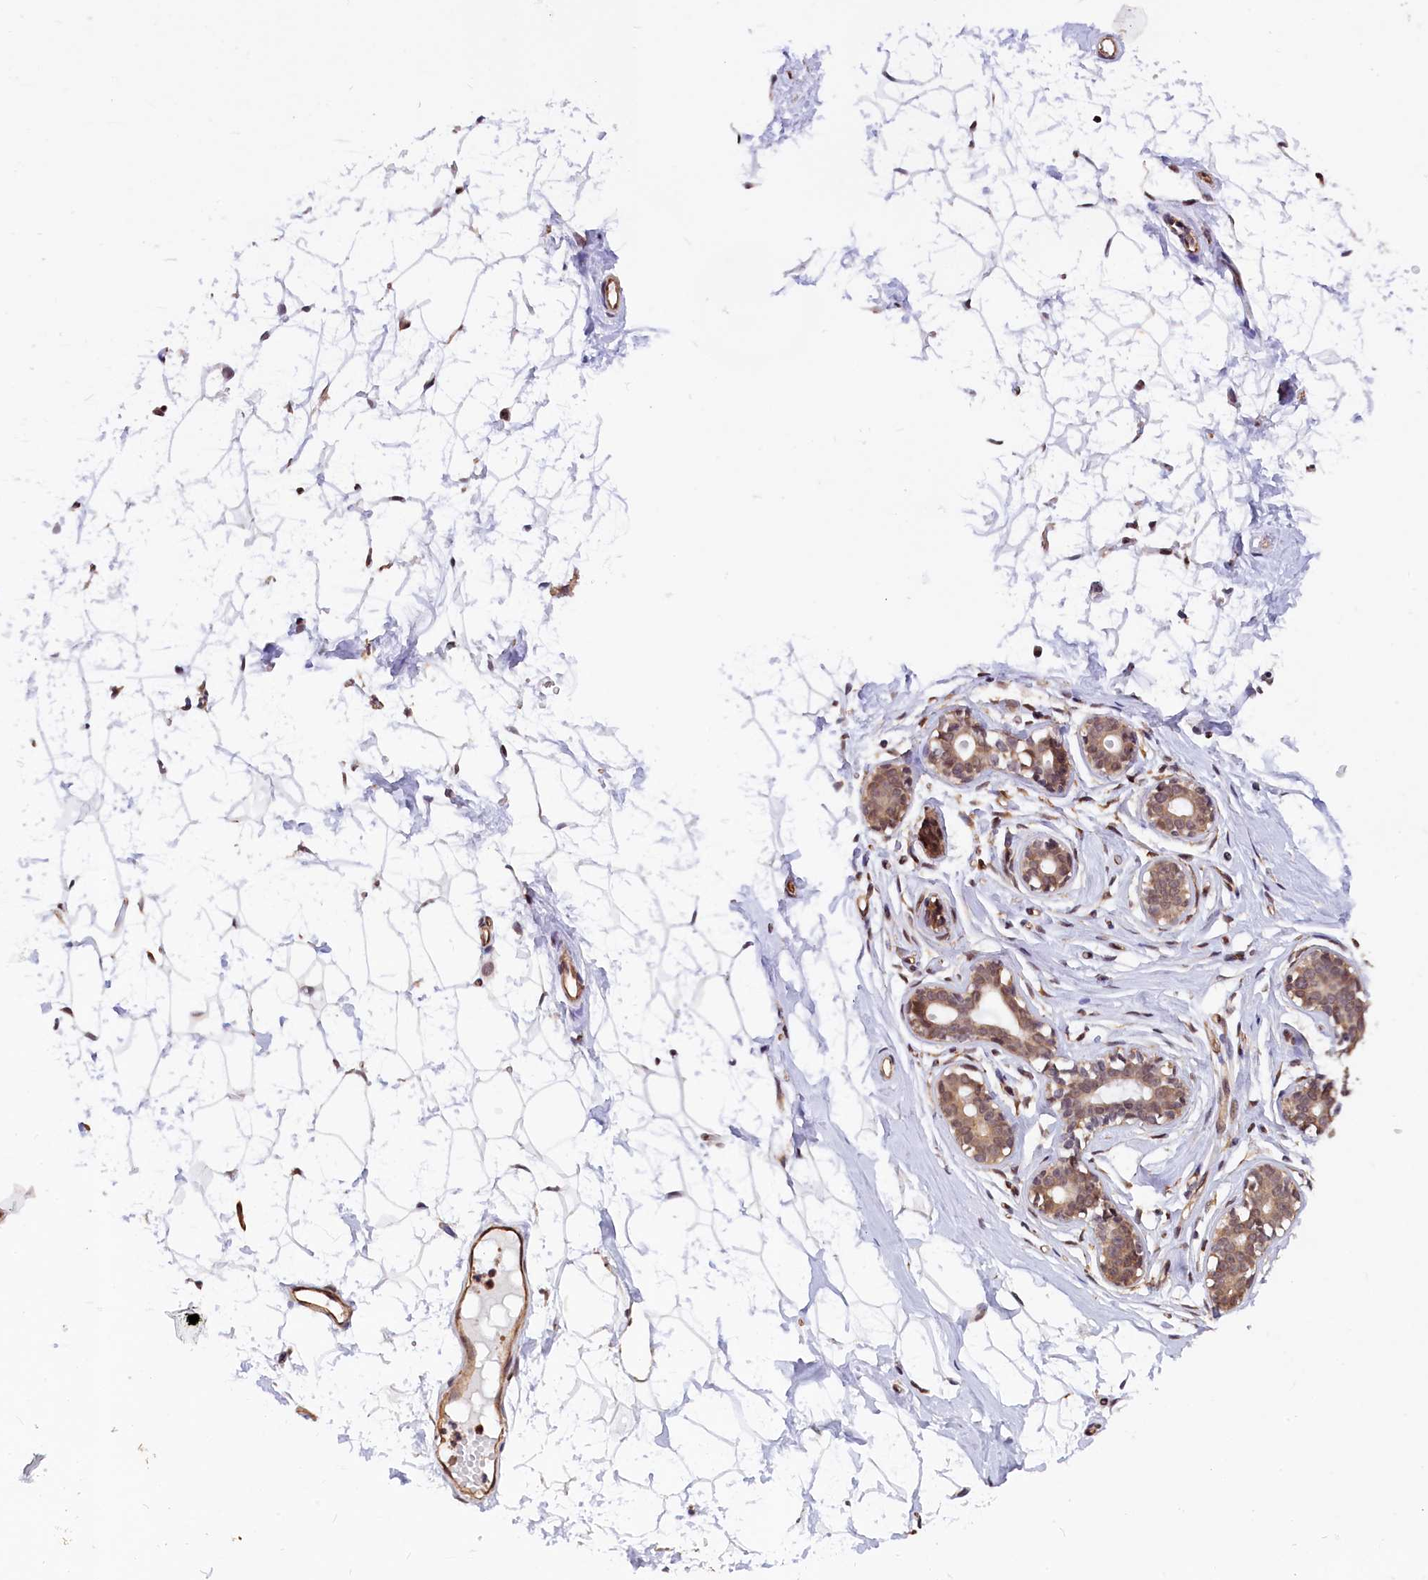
{"staining": {"intensity": "moderate", "quantity": ">75%", "location": "cytoplasmic/membranous,nuclear"}, "tissue": "breast", "cell_type": "Adipocytes", "image_type": "normal", "snomed": [{"axis": "morphology", "description": "Normal tissue, NOS"}, {"axis": "morphology", "description": "Adenoma, NOS"}, {"axis": "topography", "description": "Breast"}], "caption": "Human breast stained for a protein (brown) exhibits moderate cytoplasmic/membranous,nuclear positive staining in about >75% of adipocytes.", "gene": "ZC3H4", "patient": {"sex": "female", "age": 23}}